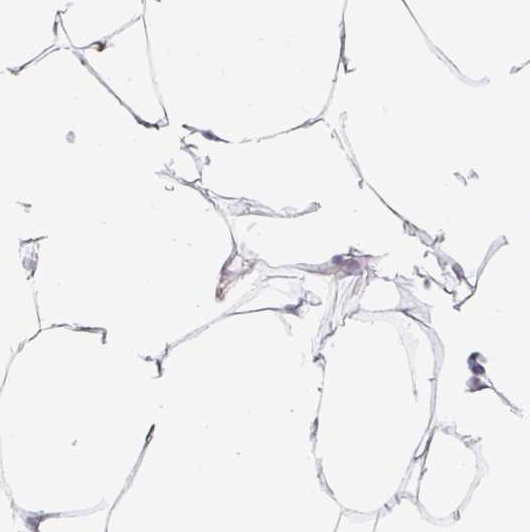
{"staining": {"intensity": "negative", "quantity": "none", "location": "none"}, "tissue": "breast", "cell_type": "Adipocytes", "image_type": "normal", "snomed": [{"axis": "morphology", "description": "Normal tissue, NOS"}, {"axis": "topography", "description": "Breast"}], "caption": "A micrograph of breast stained for a protein displays no brown staining in adipocytes.", "gene": "NME9", "patient": {"sex": "female", "age": 27}}